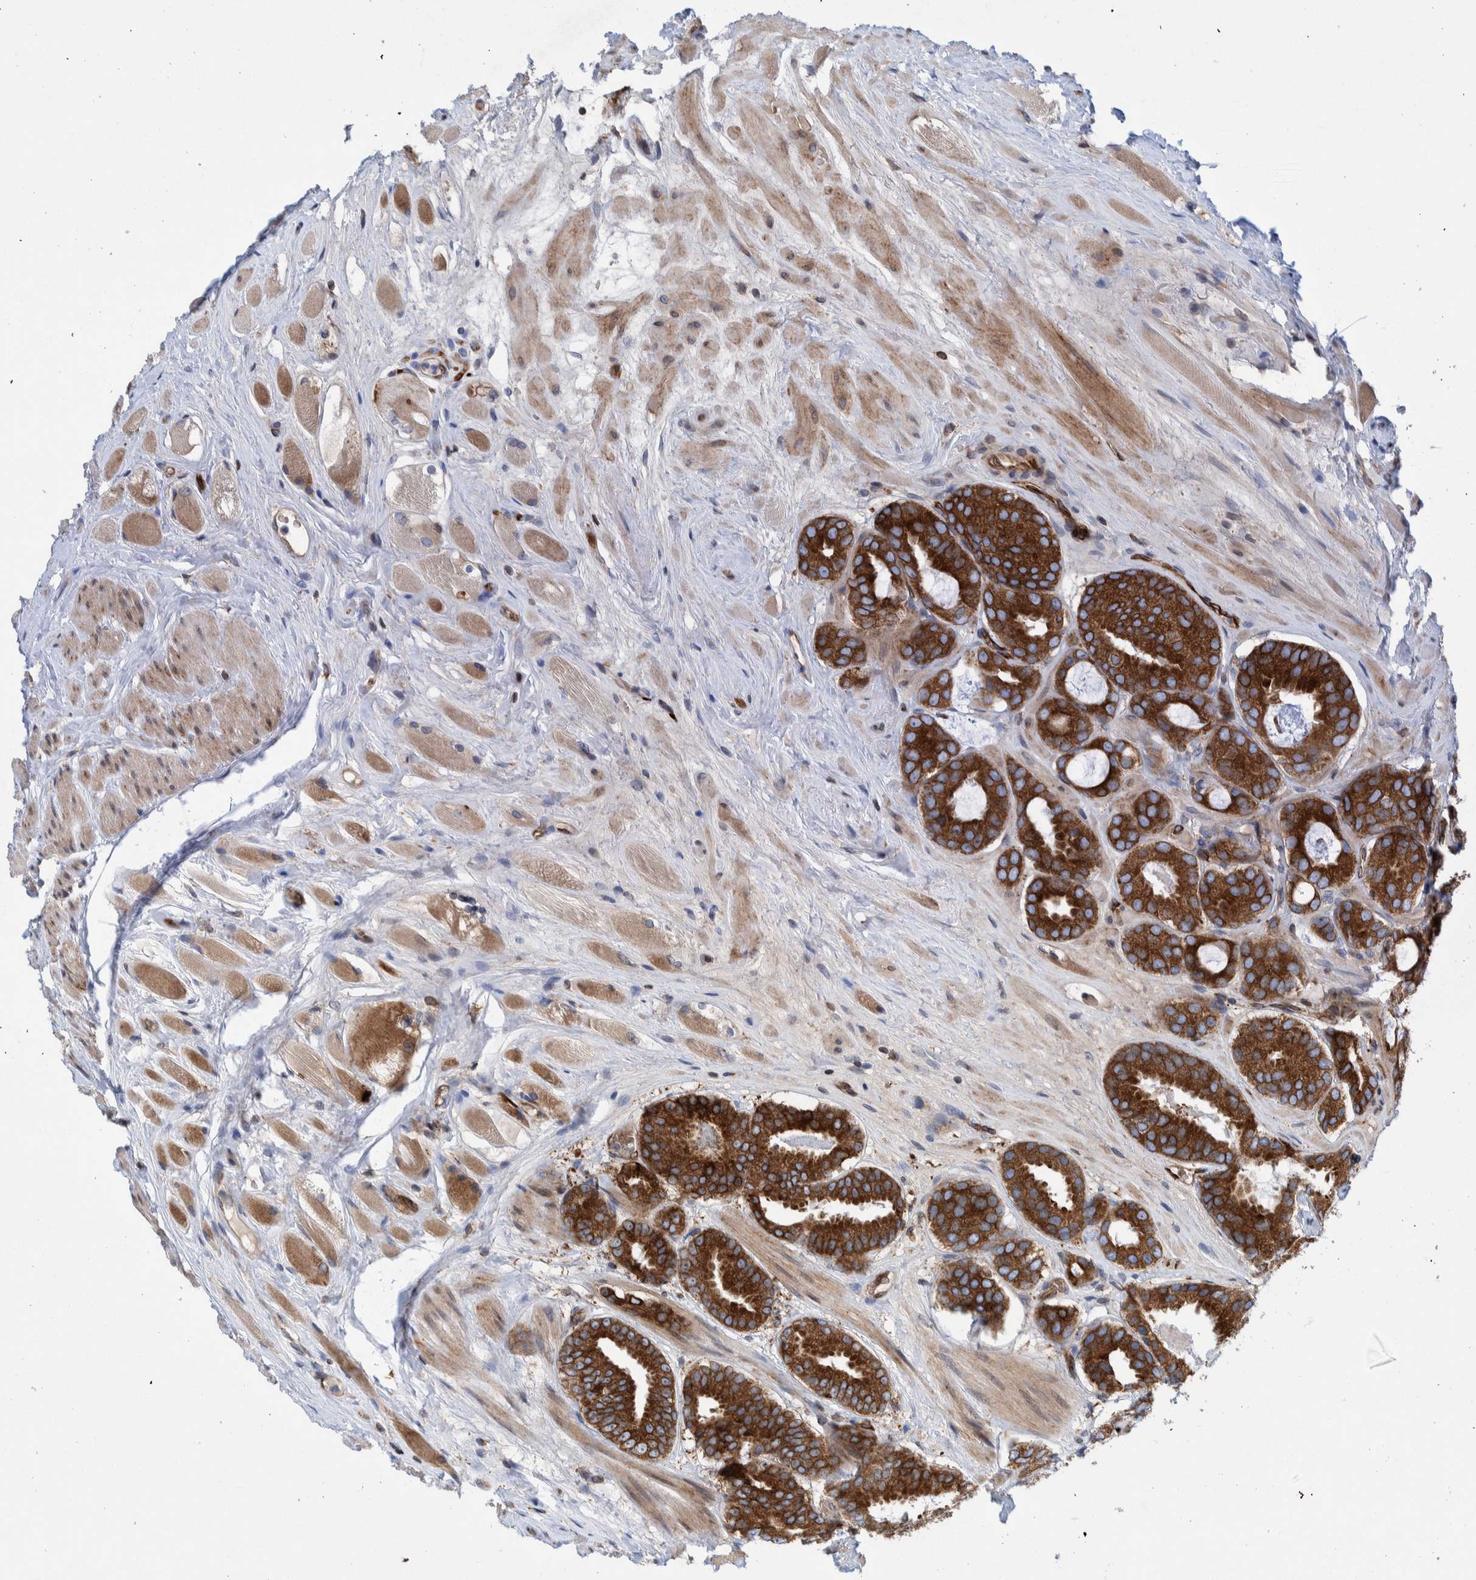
{"staining": {"intensity": "strong", "quantity": ">75%", "location": "cytoplasmic/membranous"}, "tissue": "prostate cancer", "cell_type": "Tumor cells", "image_type": "cancer", "snomed": [{"axis": "morphology", "description": "Adenocarcinoma, Low grade"}, {"axis": "topography", "description": "Prostate"}], "caption": "A brown stain labels strong cytoplasmic/membranous expression of a protein in human adenocarcinoma (low-grade) (prostate) tumor cells.", "gene": "THEM6", "patient": {"sex": "male", "age": 69}}